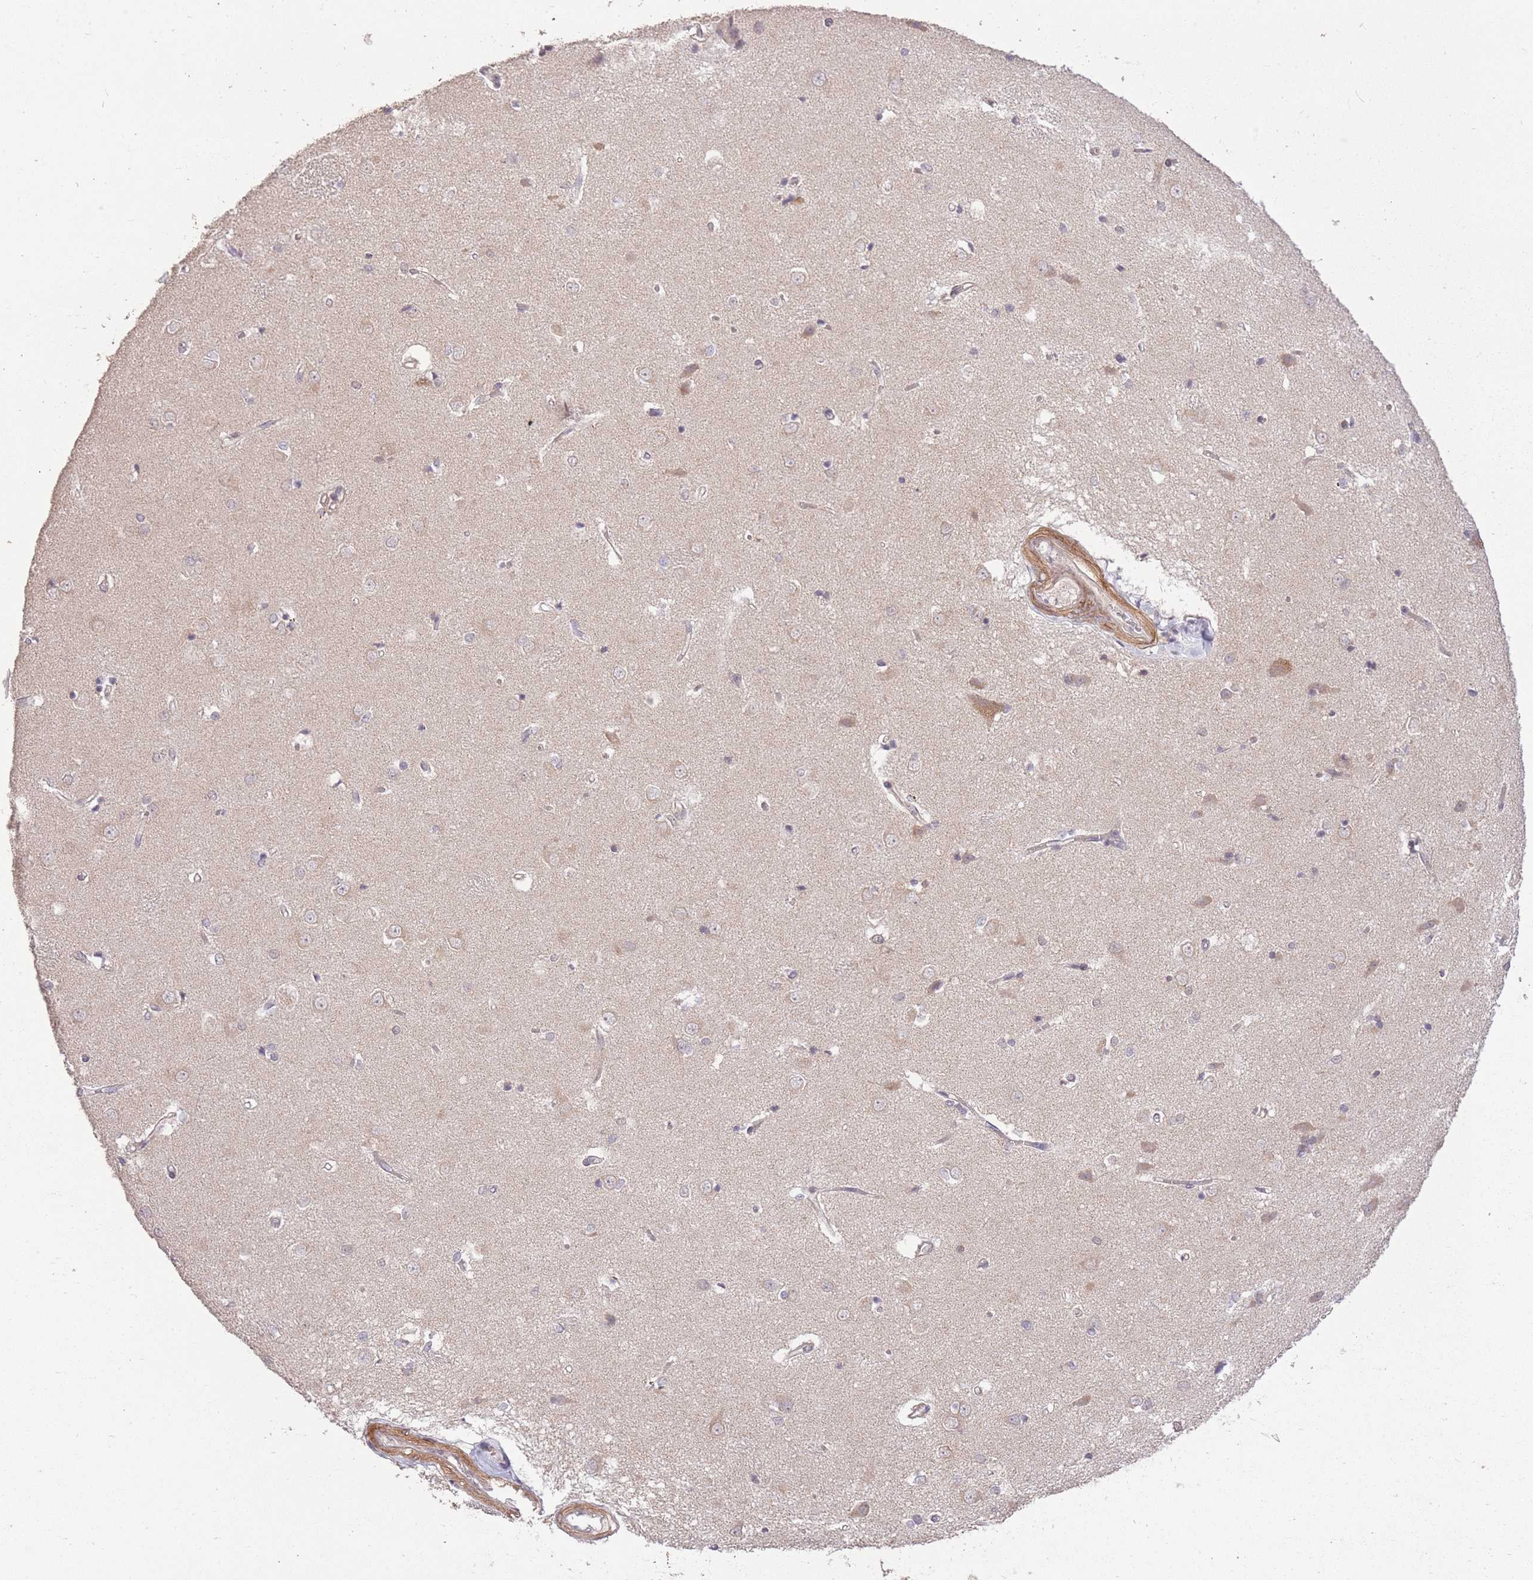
{"staining": {"intensity": "weak", "quantity": "<25%", "location": "cytoplasmic/membranous"}, "tissue": "caudate", "cell_type": "Glial cells", "image_type": "normal", "snomed": [{"axis": "morphology", "description": "Normal tissue, NOS"}, {"axis": "topography", "description": "Lateral ventricle wall"}], "caption": "DAB (3,3'-diaminobenzidine) immunohistochemical staining of normal caudate exhibits no significant staining in glial cells.", "gene": "ELOA2", "patient": {"sex": "male", "age": 37}}